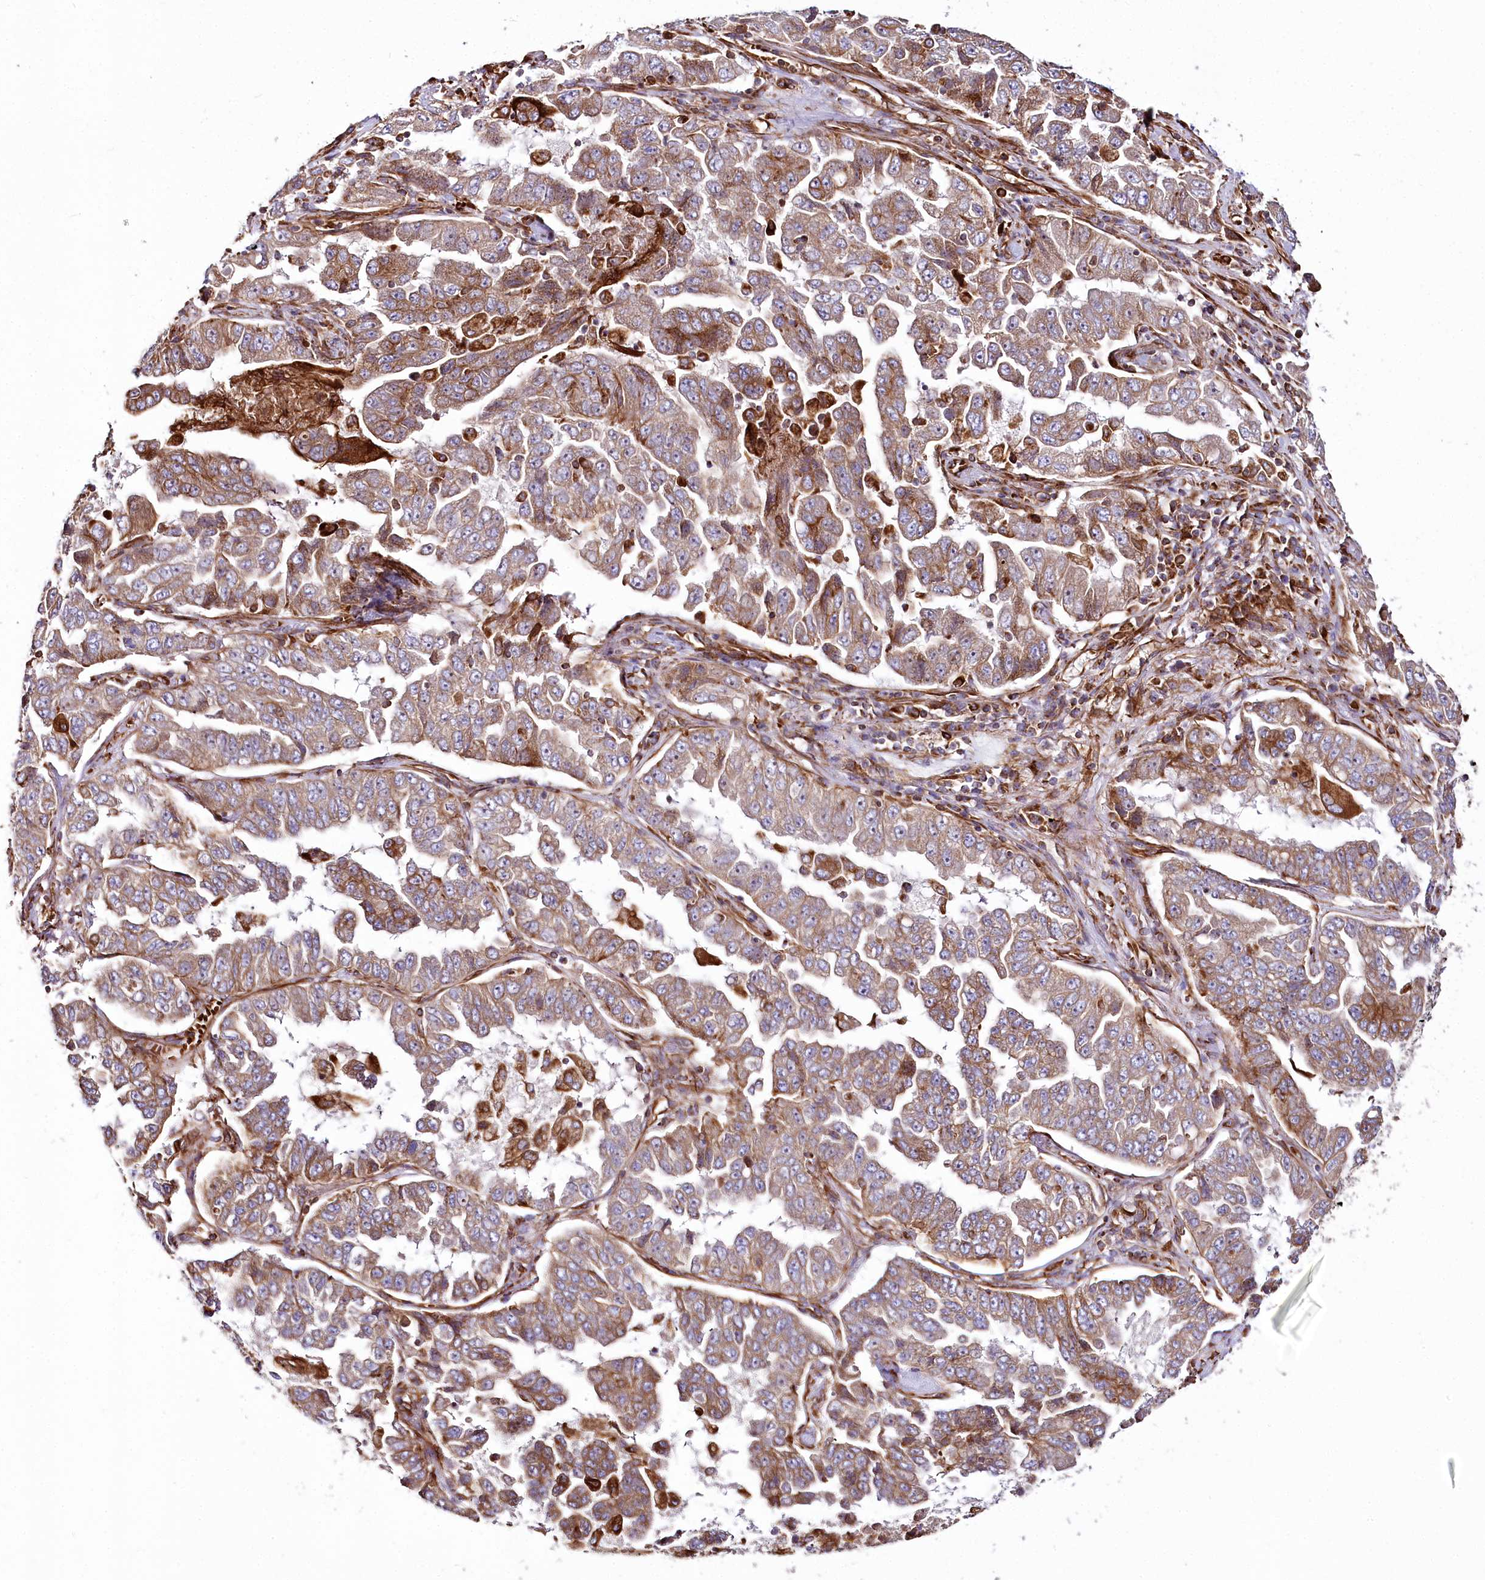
{"staining": {"intensity": "moderate", "quantity": ">75%", "location": "cytoplasmic/membranous"}, "tissue": "lung cancer", "cell_type": "Tumor cells", "image_type": "cancer", "snomed": [{"axis": "morphology", "description": "Adenocarcinoma, NOS"}, {"axis": "topography", "description": "Lung"}], "caption": "IHC of human lung adenocarcinoma reveals medium levels of moderate cytoplasmic/membranous staining in about >75% of tumor cells. (IHC, brightfield microscopy, high magnification).", "gene": "THUMPD3", "patient": {"sex": "female", "age": 51}}